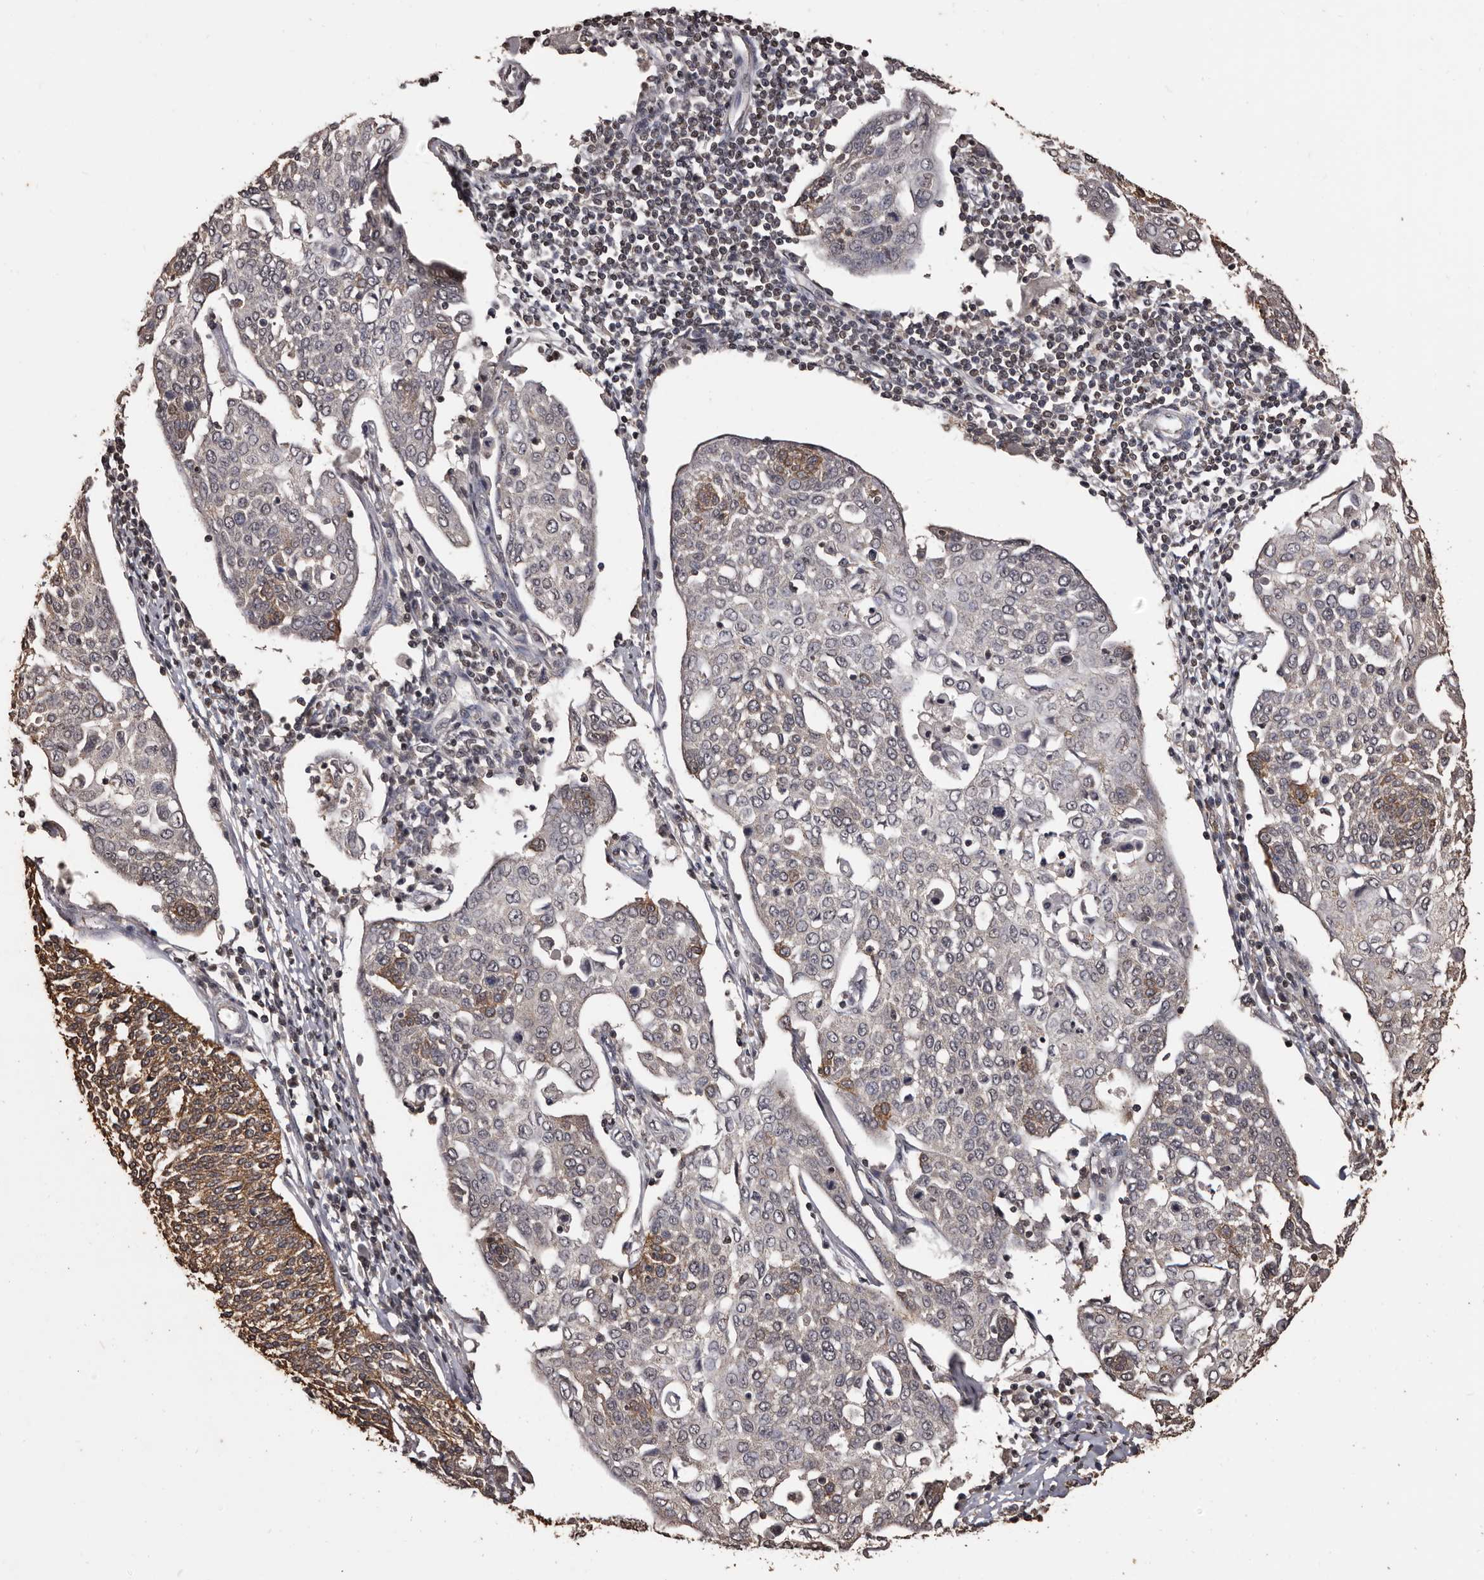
{"staining": {"intensity": "moderate", "quantity": "25%-75%", "location": "cytoplasmic/membranous"}, "tissue": "cervical cancer", "cell_type": "Tumor cells", "image_type": "cancer", "snomed": [{"axis": "morphology", "description": "Squamous cell carcinoma, NOS"}, {"axis": "topography", "description": "Cervix"}], "caption": "Immunohistochemistry of cervical squamous cell carcinoma reveals medium levels of moderate cytoplasmic/membranous staining in about 25%-75% of tumor cells.", "gene": "NAV1", "patient": {"sex": "female", "age": 34}}